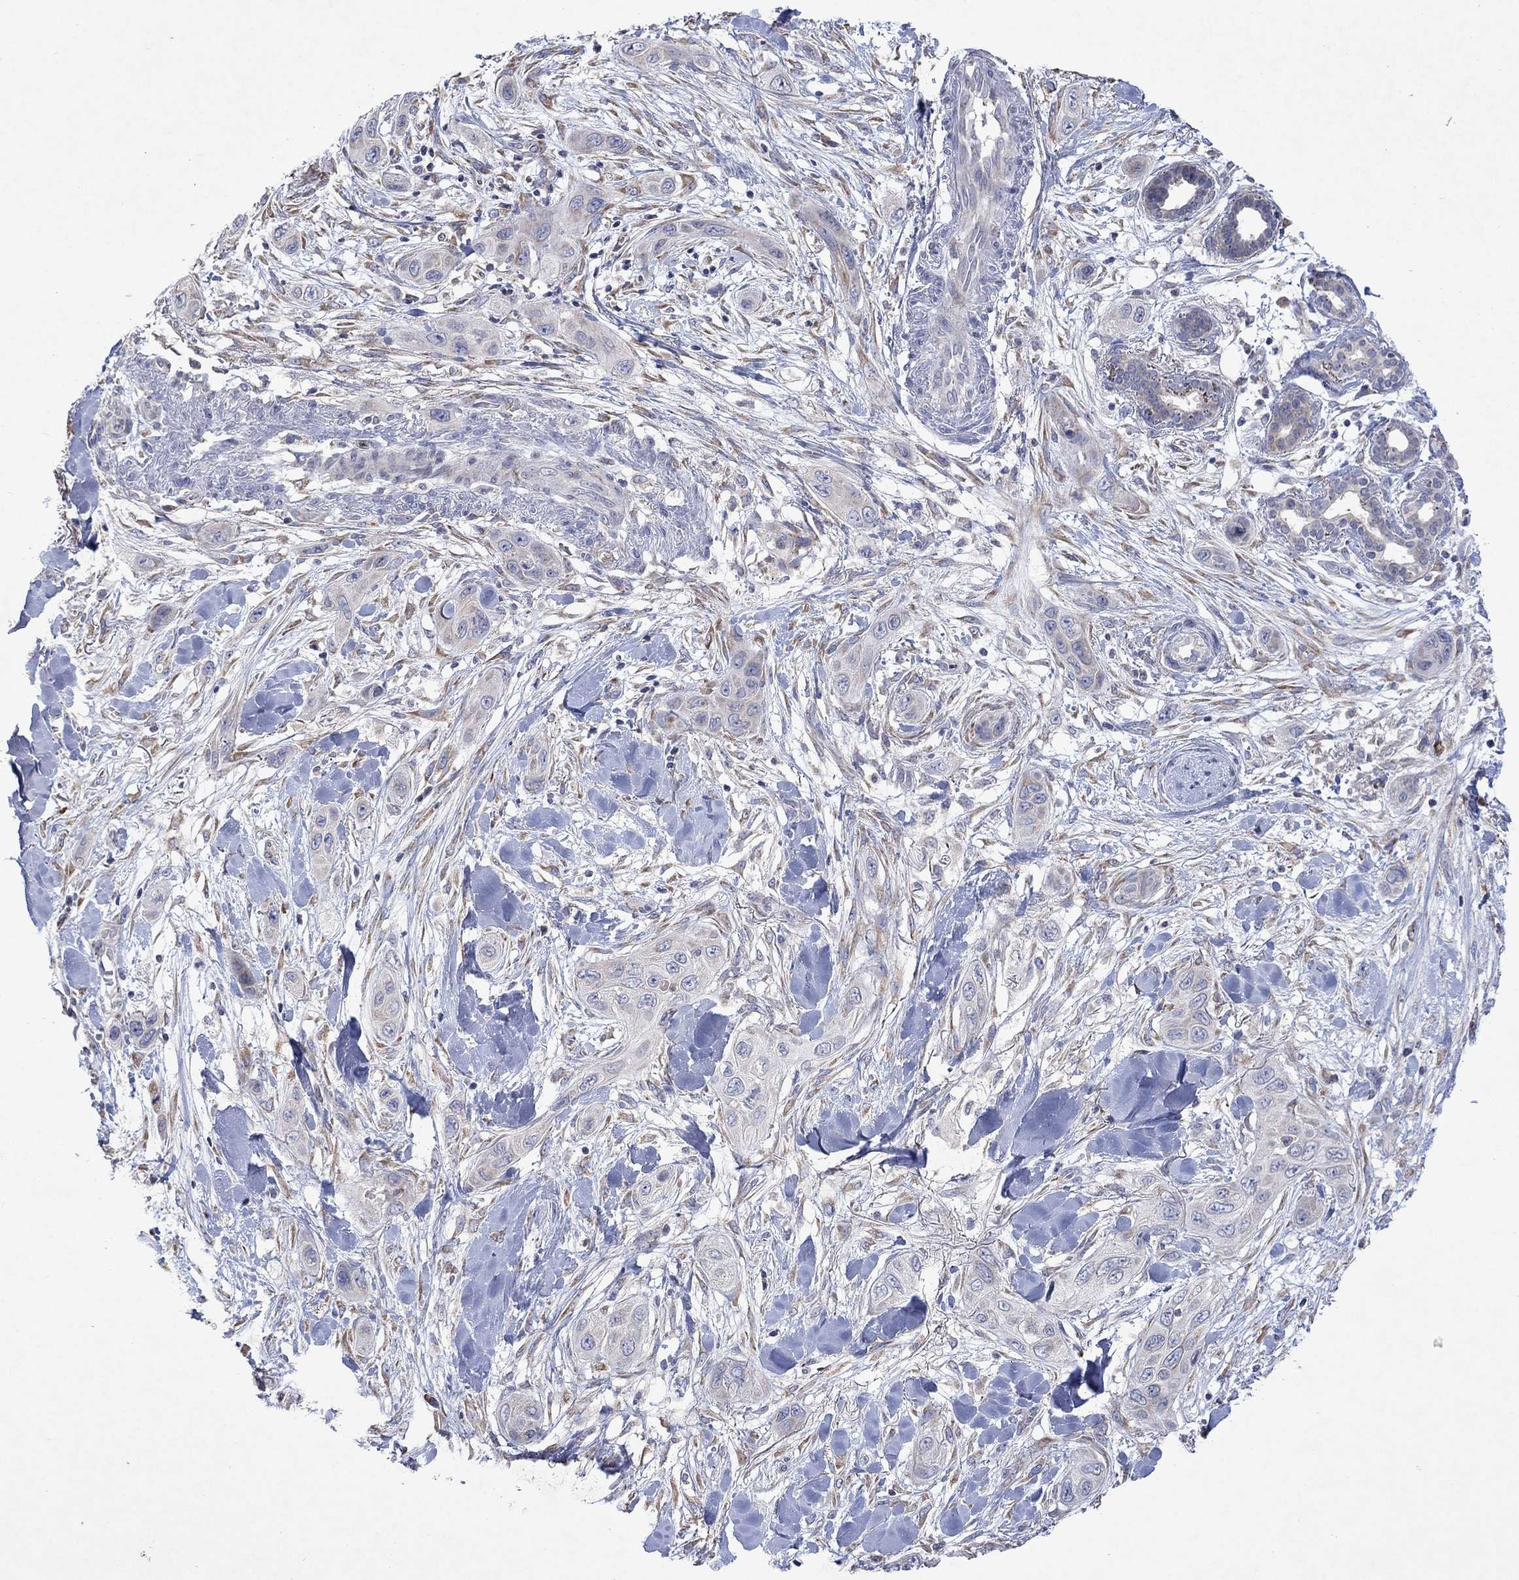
{"staining": {"intensity": "negative", "quantity": "none", "location": "none"}, "tissue": "skin cancer", "cell_type": "Tumor cells", "image_type": "cancer", "snomed": [{"axis": "morphology", "description": "Squamous cell carcinoma, NOS"}, {"axis": "topography", "description": "Skin"}], "caption": "Squamous cell carcinoma (skin) was stained to show a protein in brown. There is no significant staining in tumor cells.", "gene": "TMEM97", "patient": {"sex": "male", "age": 78}}